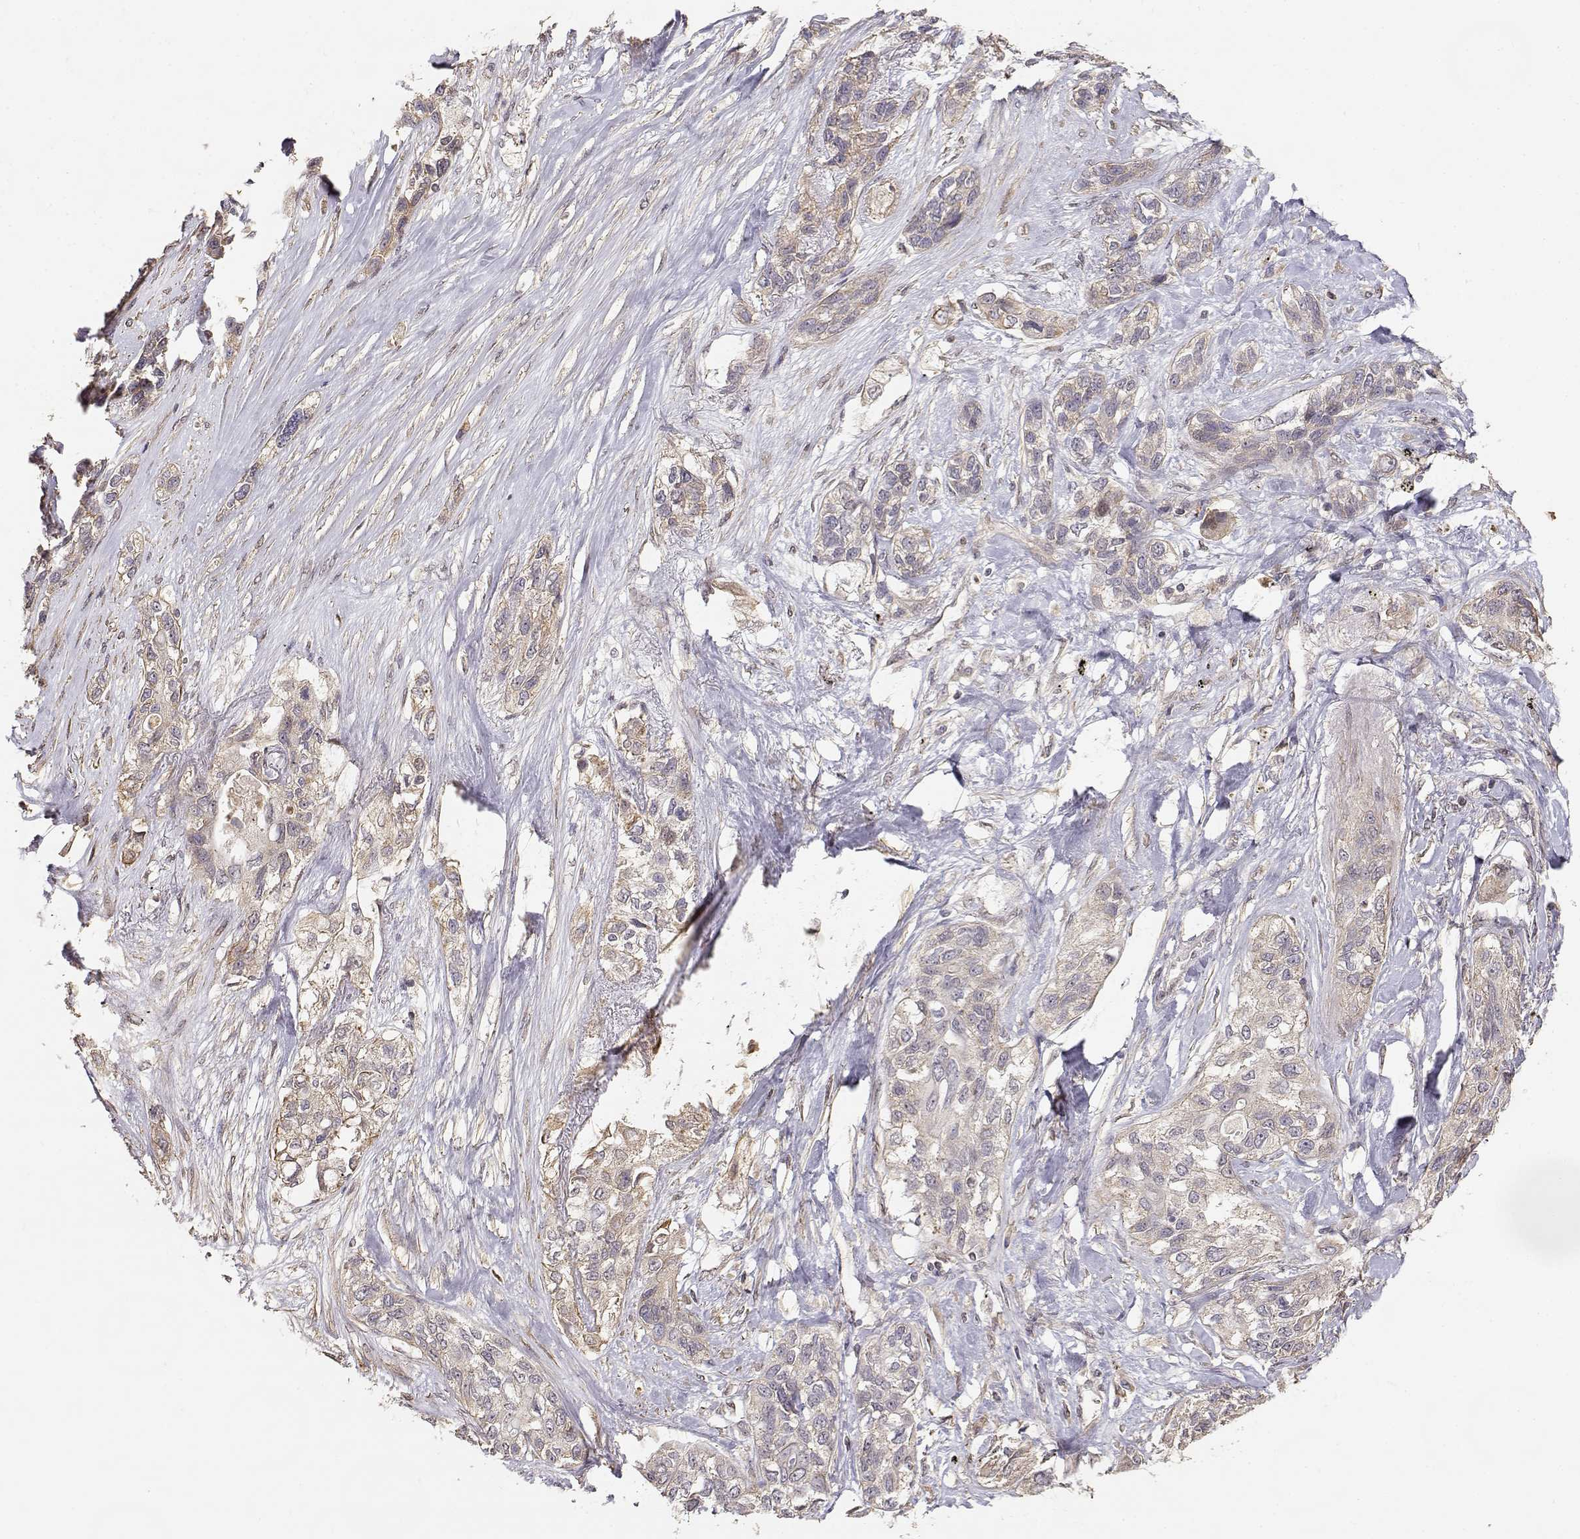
{"staining": {"intensity": "weak", "quantity": ">75%", "location": "cytoplasmic/membranous"}, "tissue": "lung cancer", "cell_type": "Tumor cells", "image_type": "cancer", "snomed": [{"axis": "morphology", "description": "Squamous cell carcinoma, NOS"}, {"axis": "topography", "description": "Lung"}], "caption": "High-magnification brightfield microscopy of lung cancer (squamous cell carcinoma) stained with DAB (brown) and counterstained with hematoxylin (blue). tumor cells exhibit weak cytoplasmic/membranous expression is seen in about>75% of cells.", "gene": "PICK1", "patient": {"sex": "female", "age": 70}}